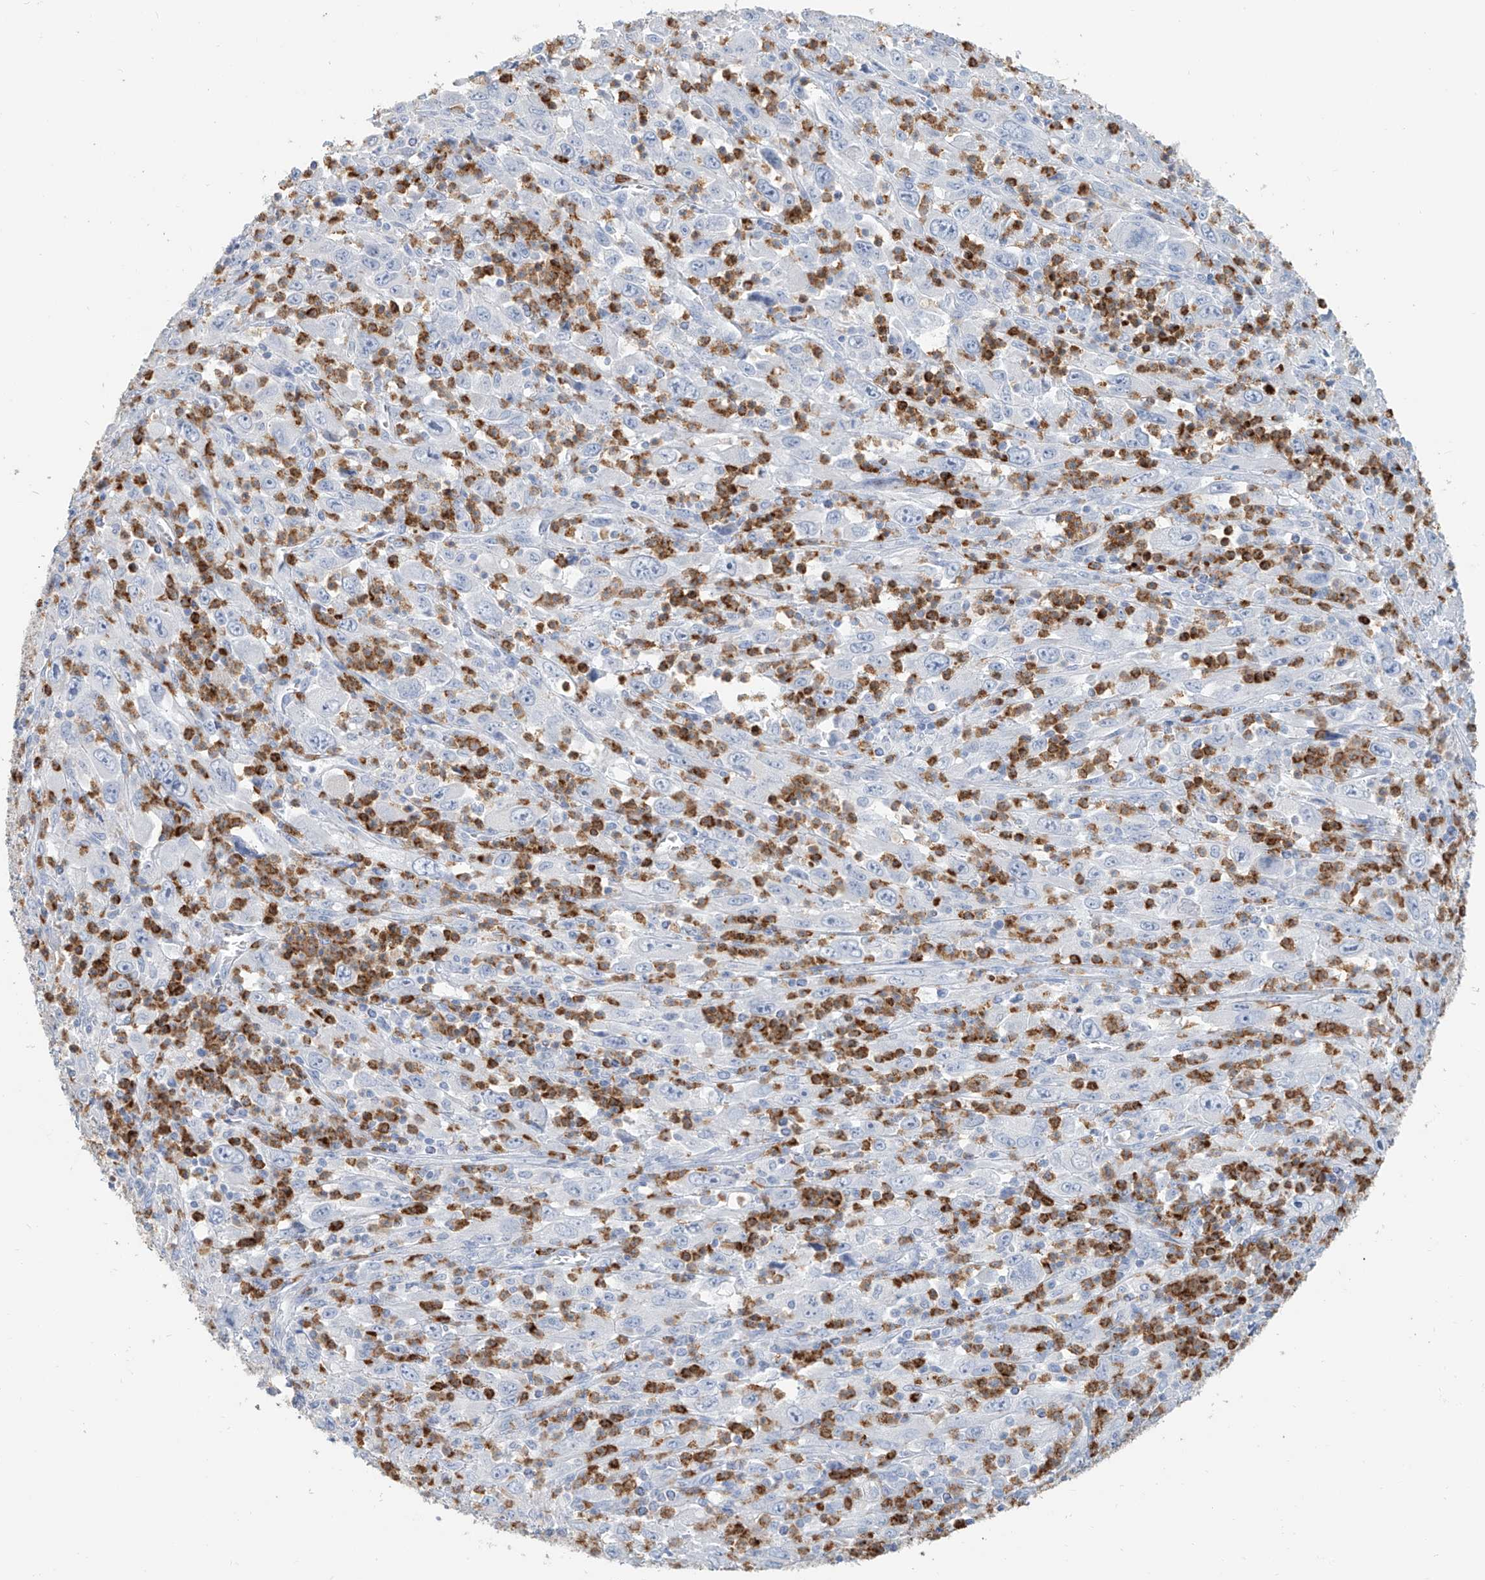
{"staining": {"intensity": "negative", "quantity": "none", "location": "none"}, "tissue": "melanoma", "cell_type": "Tumor cells", "image_type": "cancer", "snomed": [{"axis": "morphology", "description": "Malignant melanoma, Metastatic site"}, {"axis": "topography", "description": "Skin"}], "caption": "An image of melanoma stained for a protein shows no brown staining in tumor cells.", "gene": "PAFAH1B3", "patient": {"sex": "female", "age": 56}}